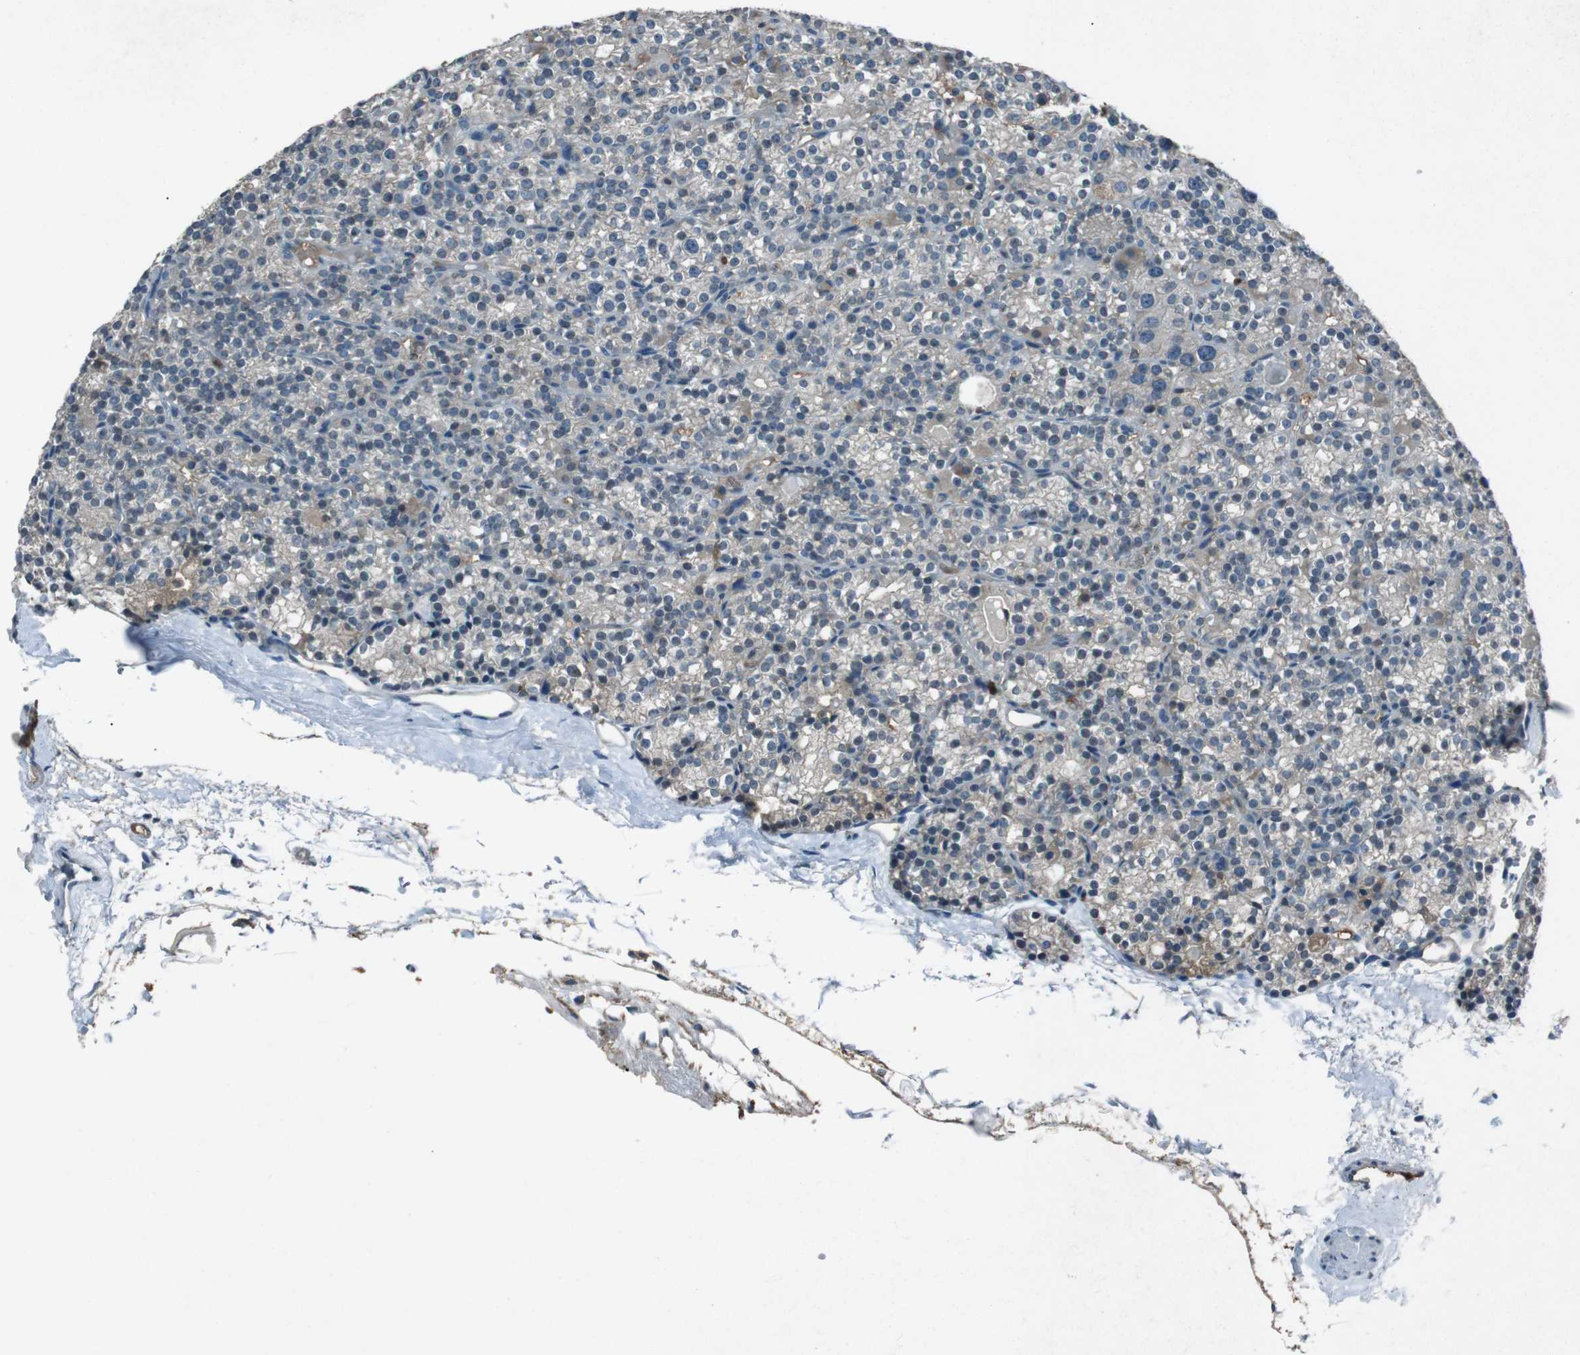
{"staining": {"intensity": "weak", "quantity": ">75%", "location": "cytoplasmic/membranous"}, "tissue": "parathyroid gland", "cell_type": "Glandular cells", "image_type": "normal", "snomed": [{"axis": "morphology", "description": "Normal tissue, NOS"}, {"axis": "topography", "description": "Parathyroid gland"}], "caption": "Immunohistochemistry (DAB) staining of benign human parathyroid gland shows weak cytoplasmic/membranous protein positivity in about >75% of glandular cells. (IHC, brightfield microscopy, high magnification).", "gene": "UGT1A6", "patient": {"sex": "female", "age": 64}}